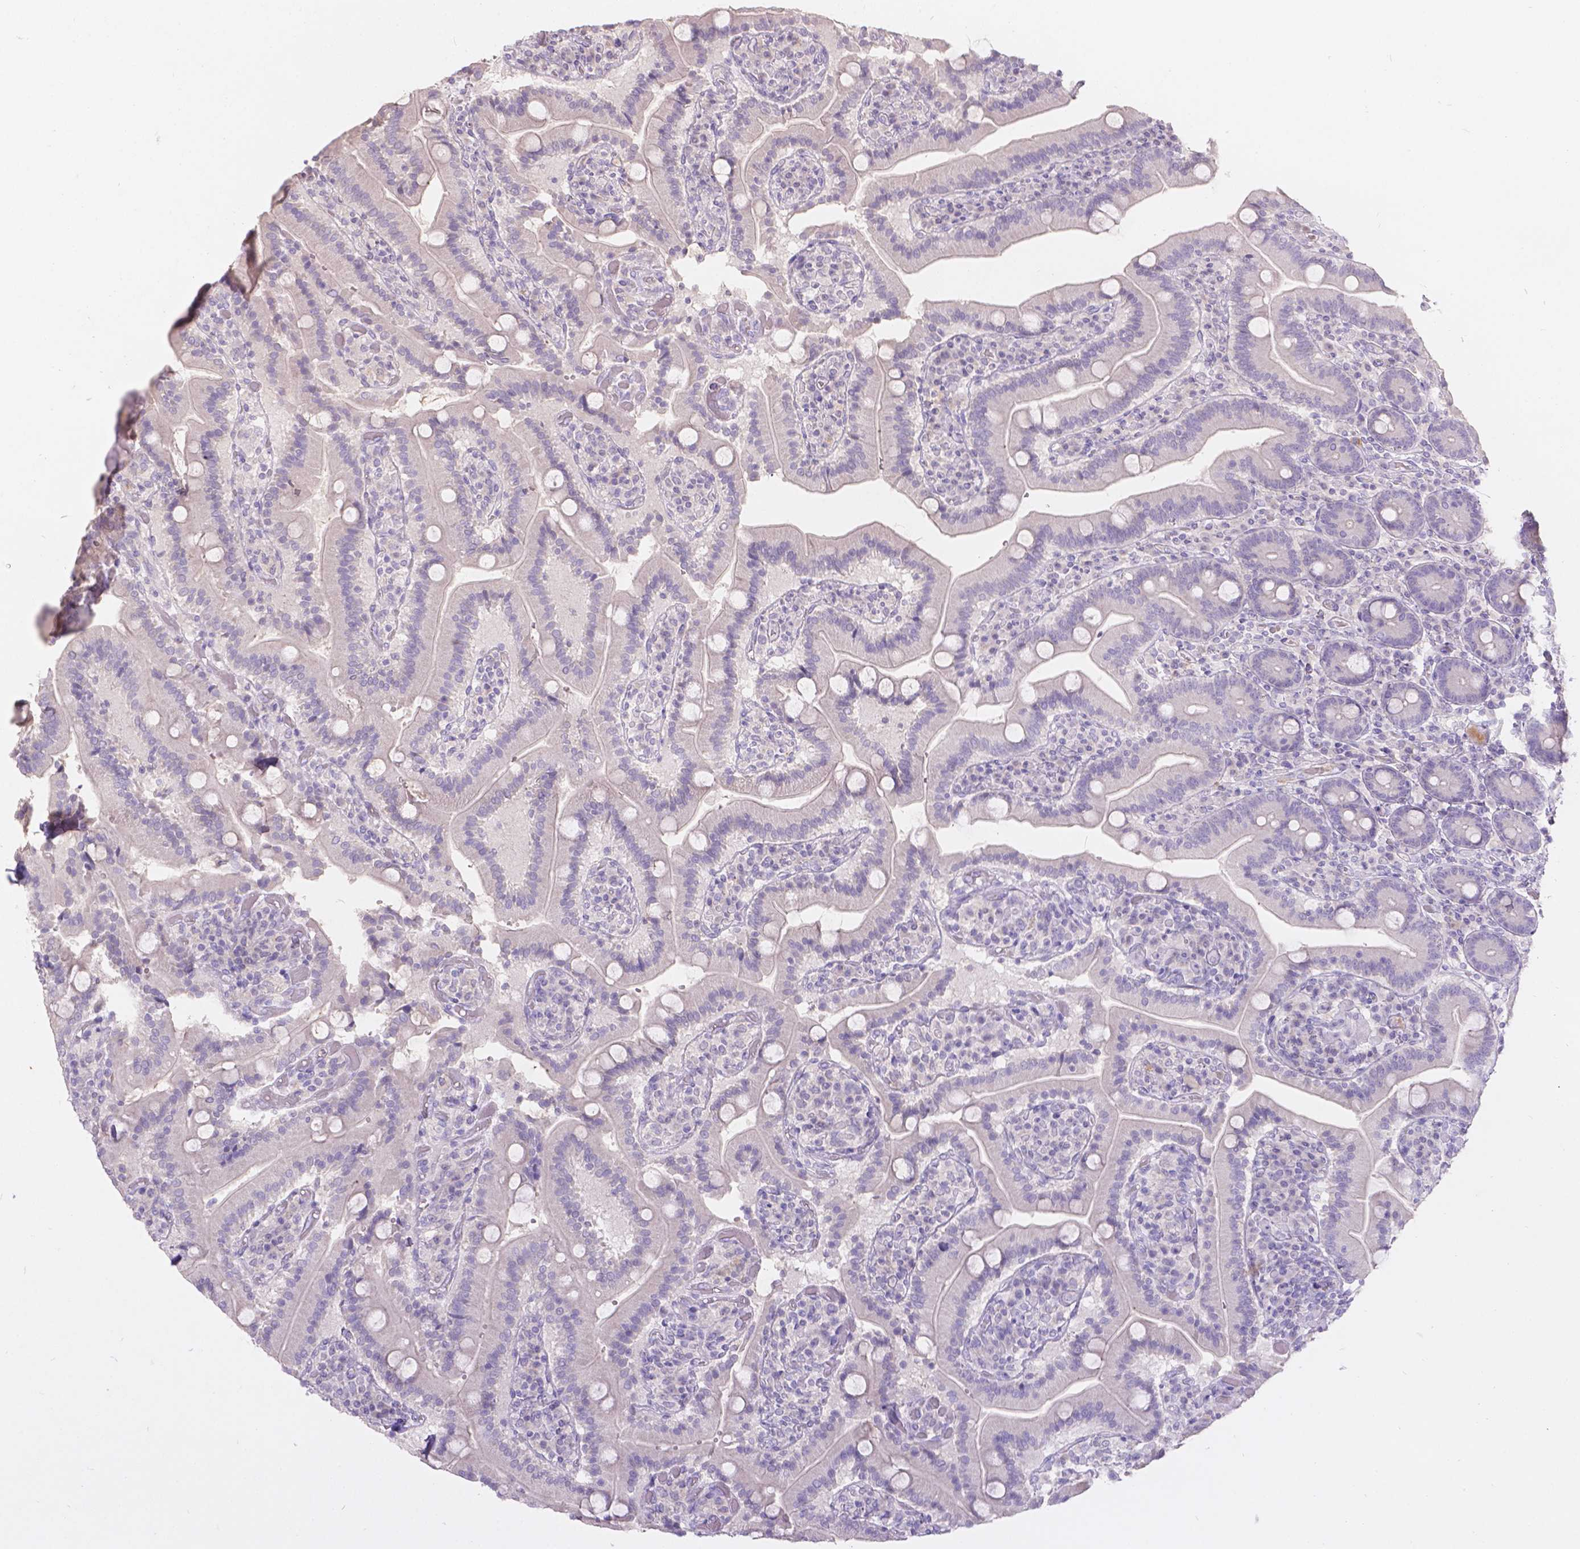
{"staining": {"intensity": "negative", "quantity": "none", "location": "none"}, "tissue": "duodenum", "cell_type": "Glandular cells", "image_type": "normal", "snomed": [{"axis": "morphology", "description": "Normal tissue, NOS"}, {"axis": "topography", "description": "Duodenum"}], "caption": "A high-resolution photomicrograph shows immunohistochemistry (IHC) staining of benign duodenum, which shows no significant staining in glandular cells.", "gene": "DCAF4L1", "patient": {"sex": "female", "age": 62}}